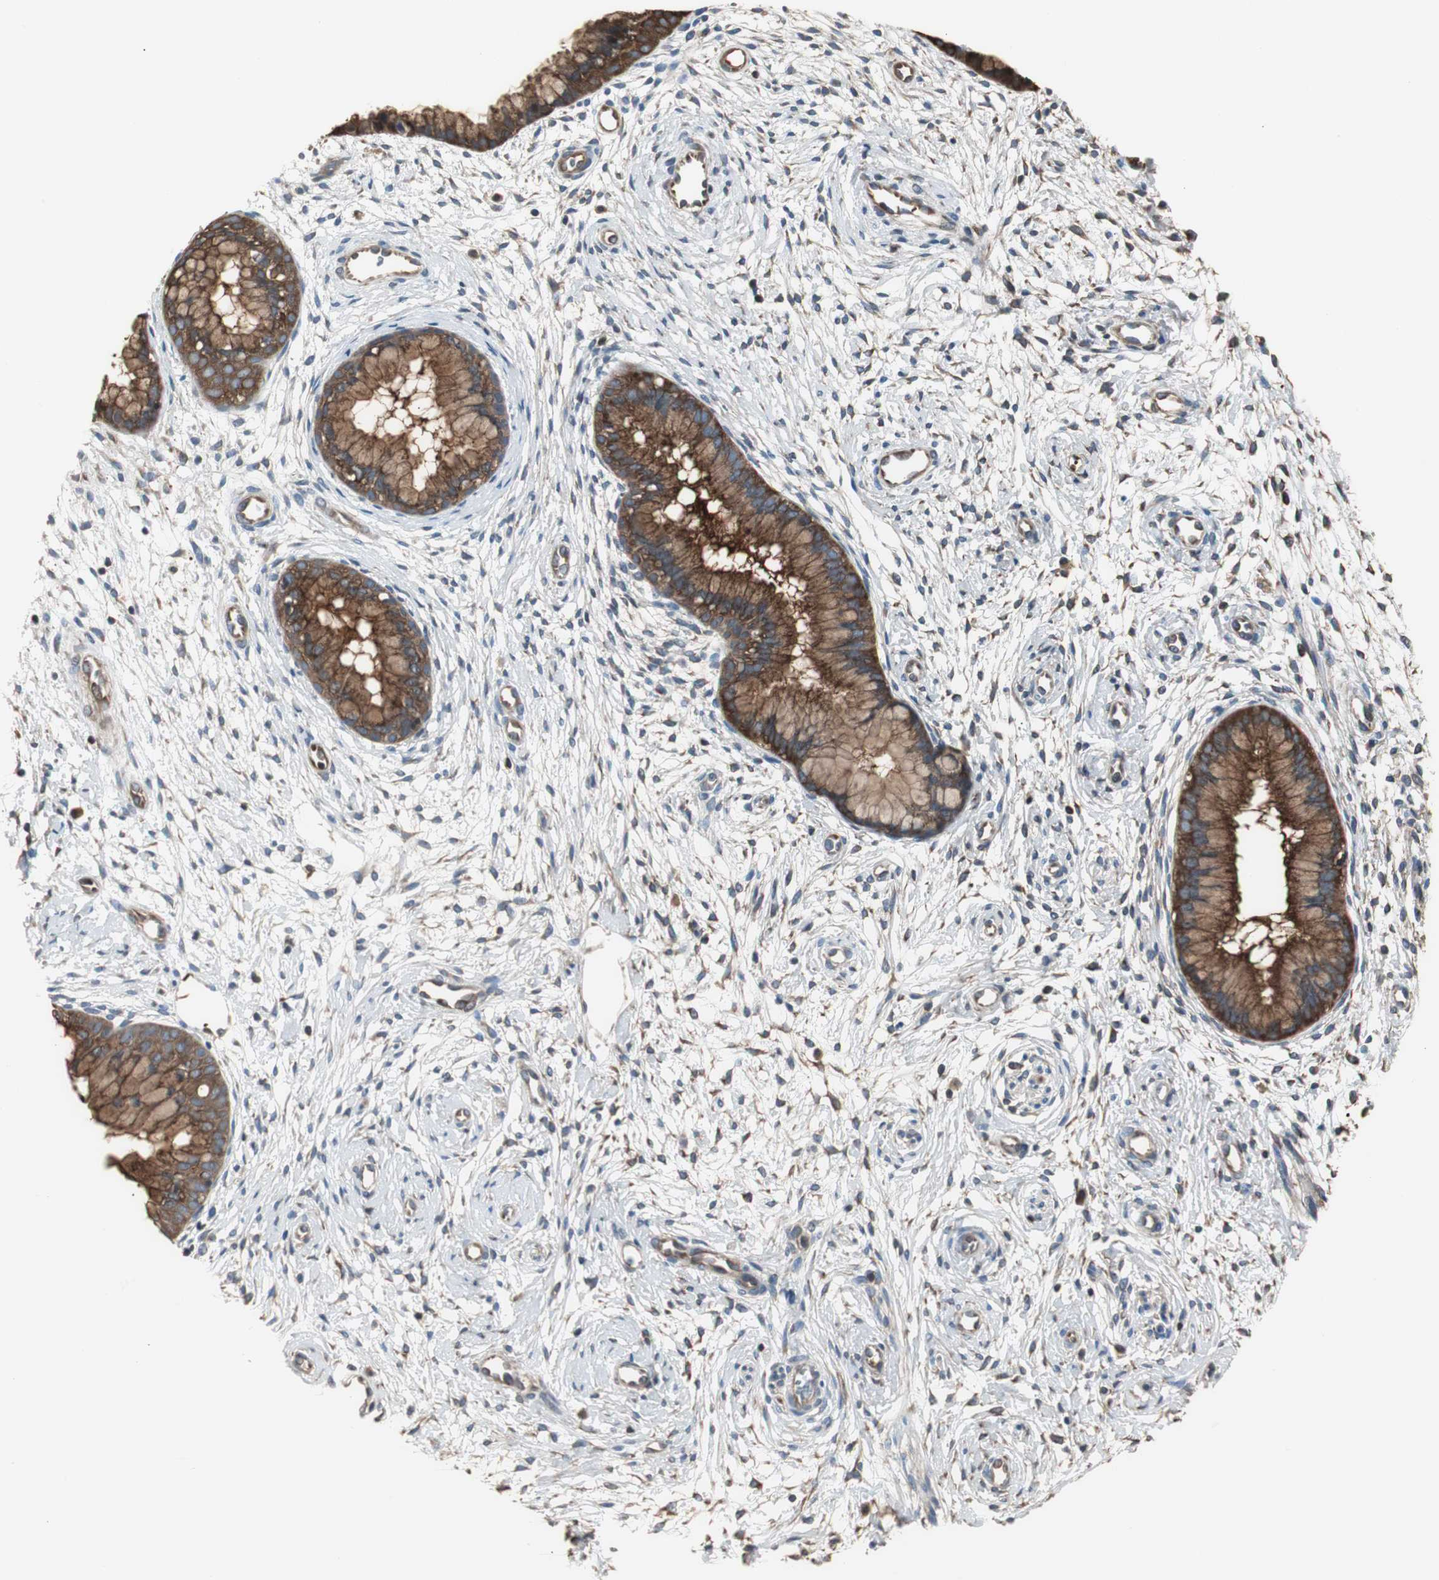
{"staining": {"intensity": "strong", "quantity": ">75%", "location": "cytoplasmic/membranous"}, "tissue": "cervix", "cell_type": "Glandular cells", "image_type": "normal", "snomed": [{"axis": "morphology", "description": "Normal tissue, NOS"}, {"axis": "topography", "description": "Cervix"}], "caption": "Immunohistochemical staining of benign cervix shows >75% levels of strong cytoplasmic/membranous protein positivity in approximately >75% of glandular cells.", "gene": "CAPNS1", "patient": {"sex": "female", "age": 39}}